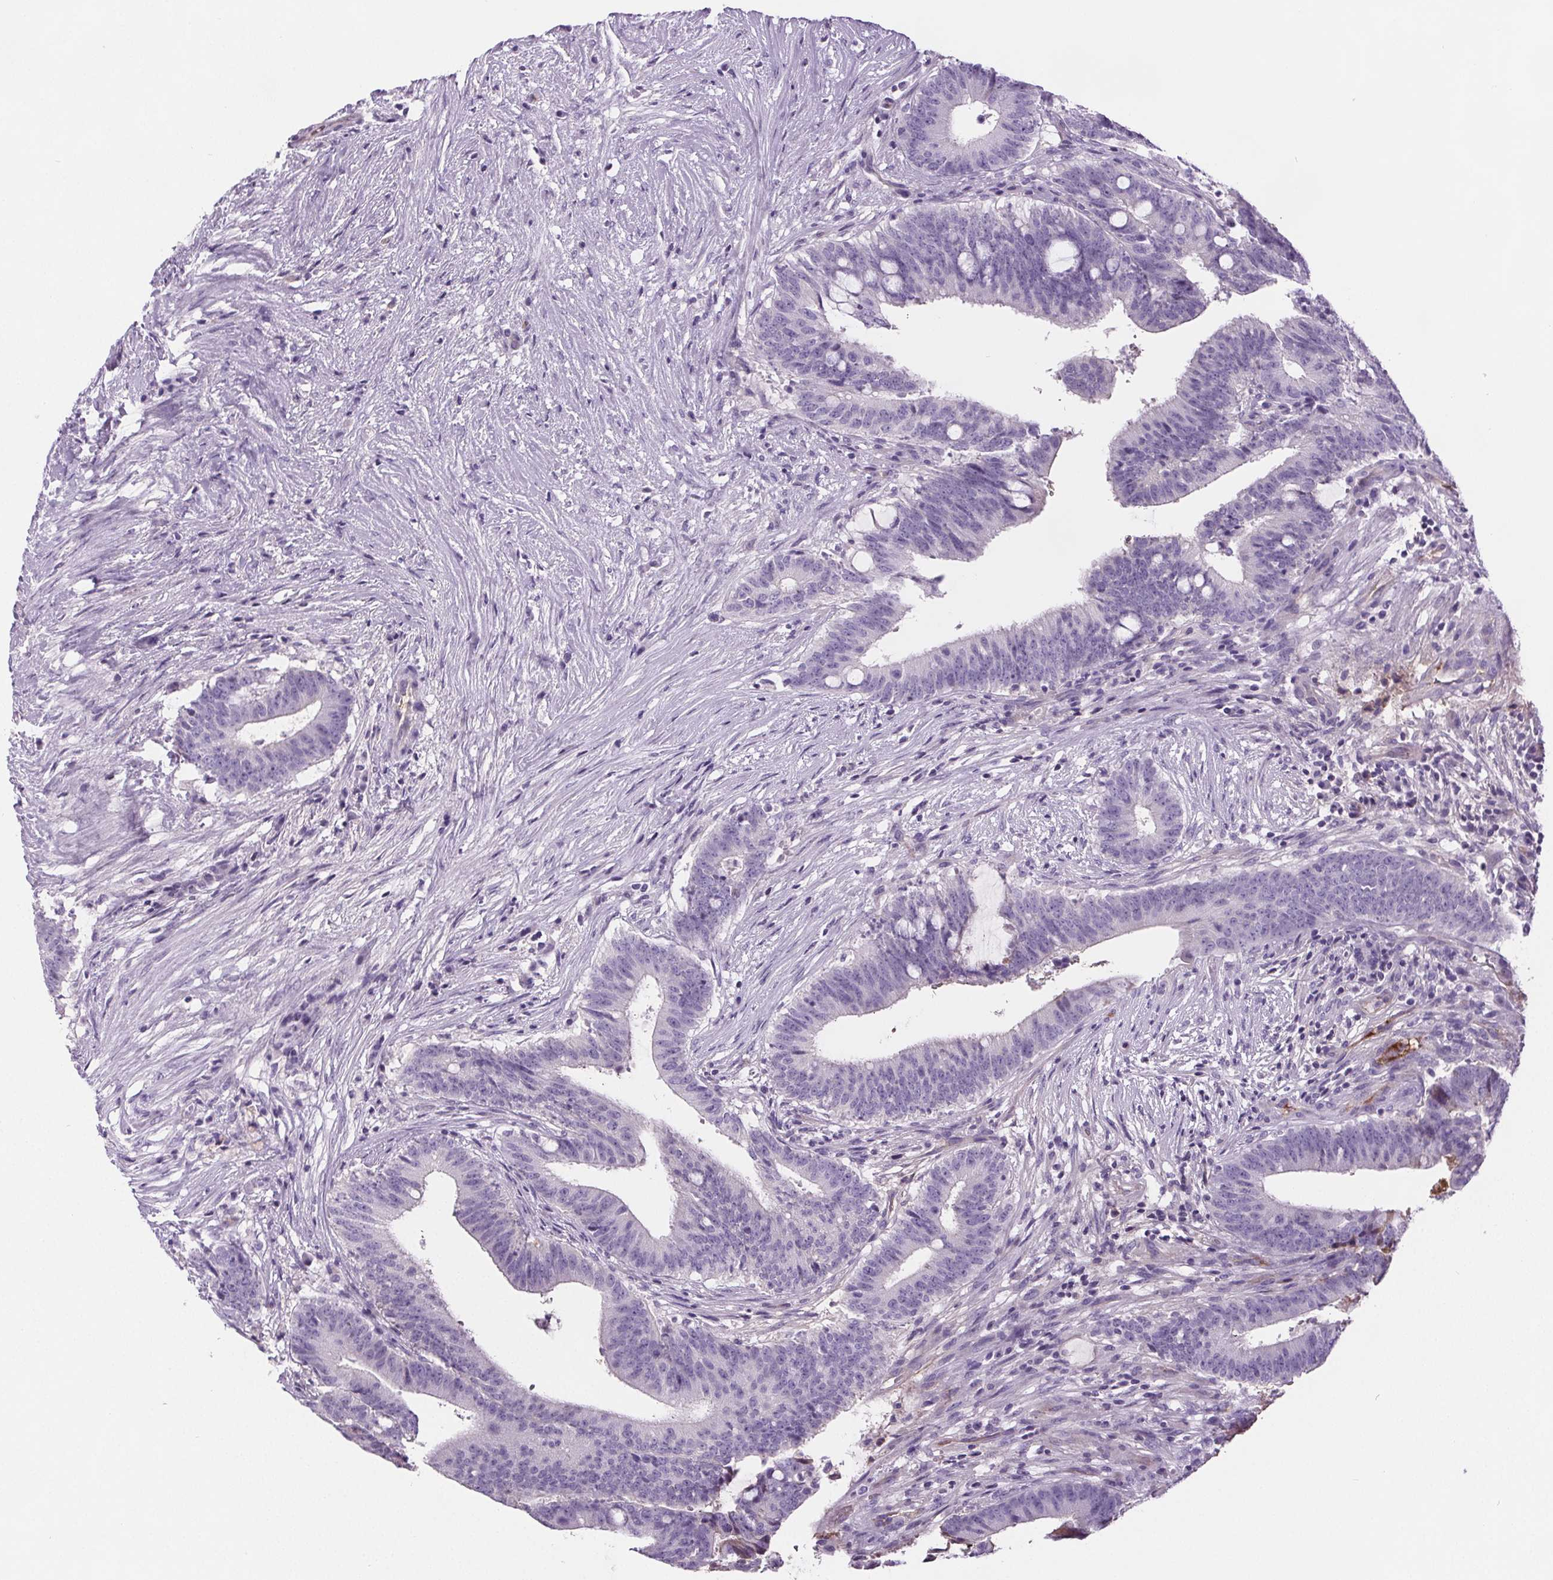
{"staining": {"intensity": "negative", "quantity": "none", "location": "none"}, "tissue": "colorectal cancer", "cell_type": "Tumor cells", "image_type": "cancer", "snomed": [{"axis": "morphology", "description": "Adenocarcinoma, NOS"}, {"axis": "topography", "description": "Colon"}], "caption": "Tumor cells are negative for protein expression in human adenocarcinoma (colorectal). (Immunohistochemistry (ihc), brightfield microscopy, high magnification).", "gene": "CD5L", "patient": {"sex": "female", "age": 43}}